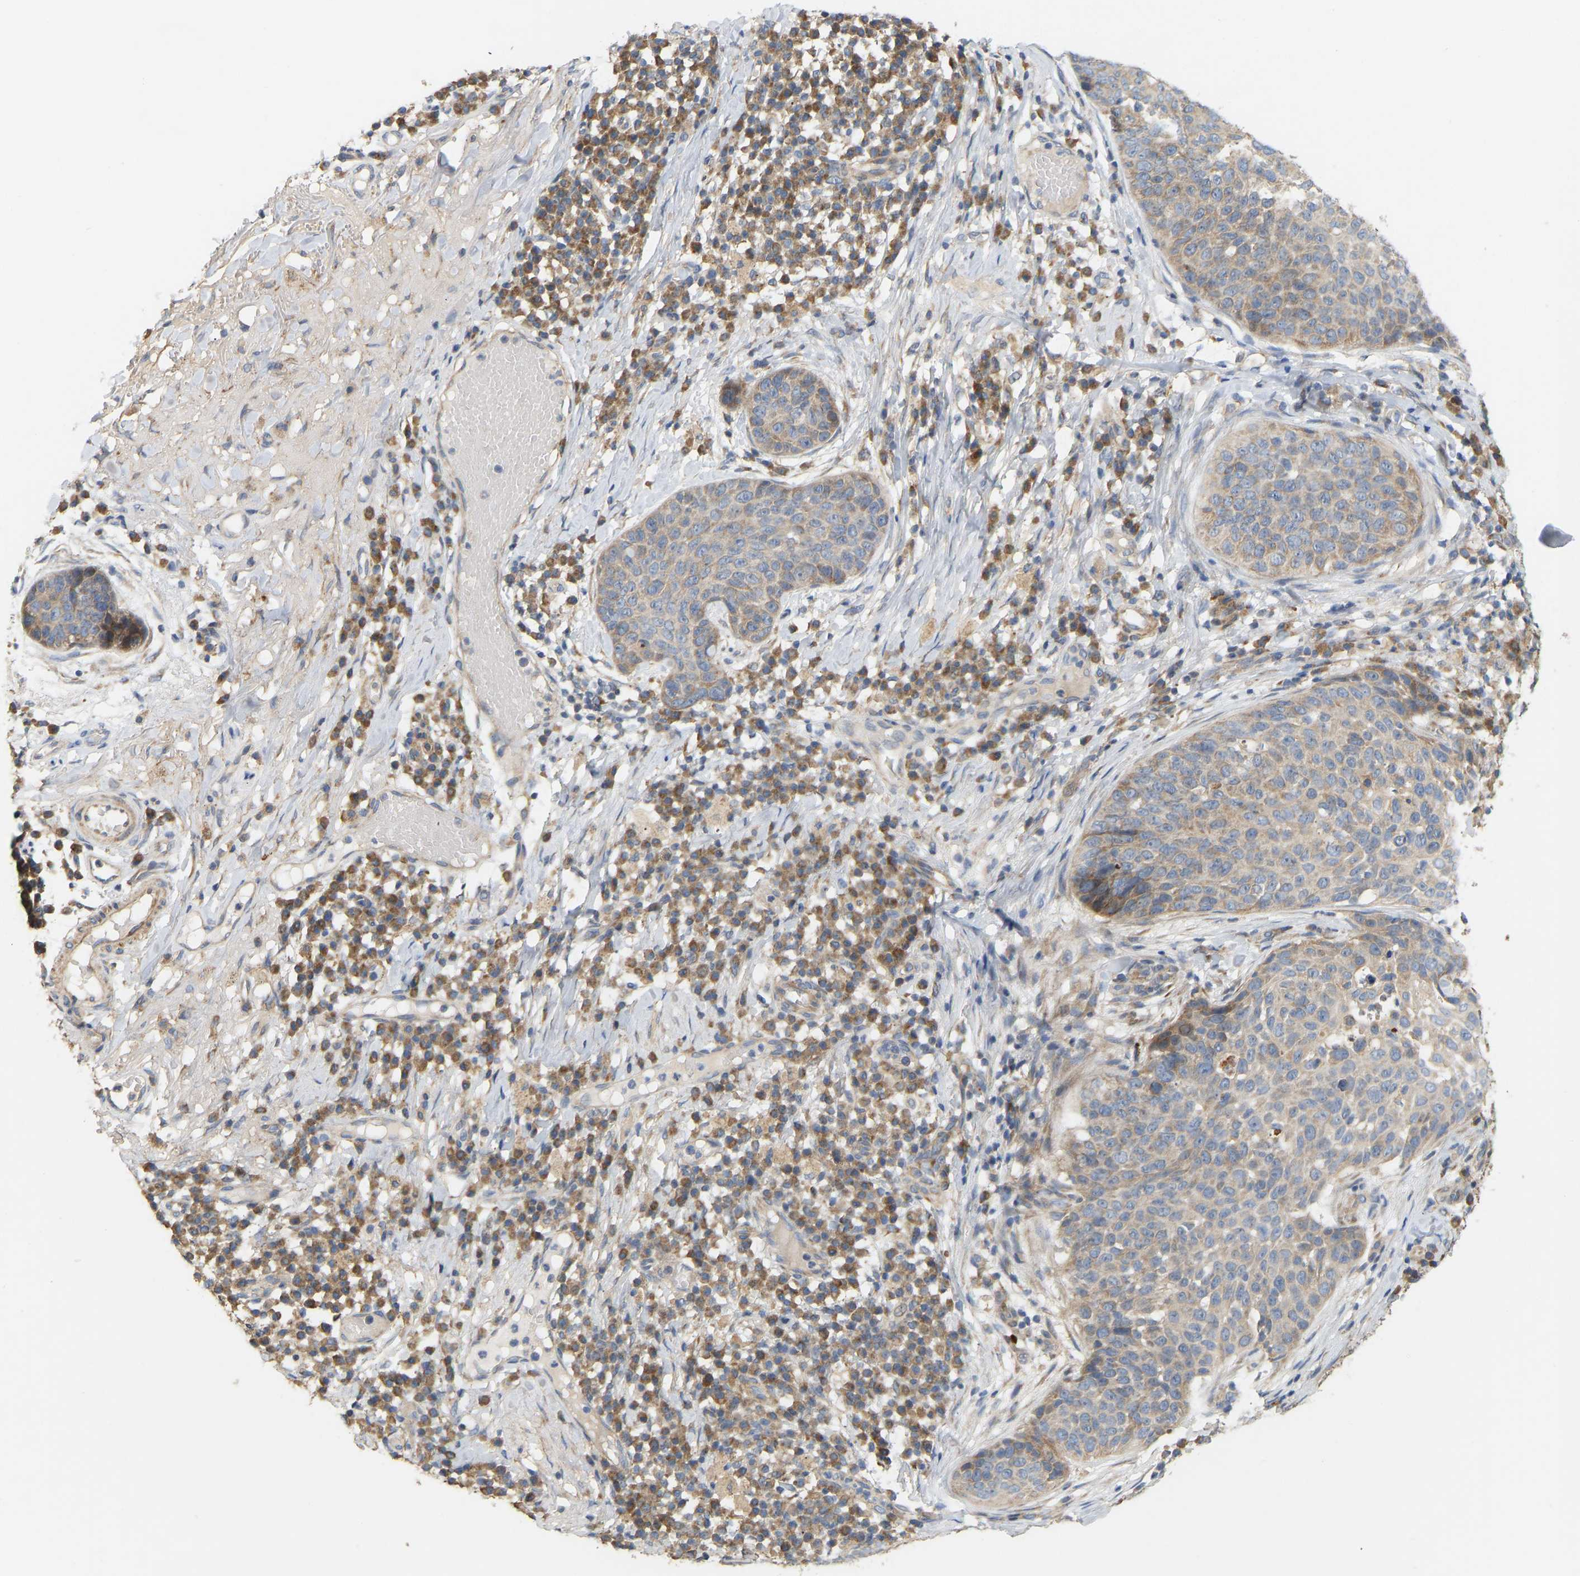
{"staining": {"intensity": "weak", "quantity": "<25%", "location": "cytoplasmic/membranous"}, "tissue": "skin cancer", "cell_type": "Tumor cells", "image_type": "cancer", "snomed": [{"axis": "morphology", "description": "Squamous cell carcinoma in situ, NOS"}, {"axis": "morphology", "description": "Squamous cell carcinoma, NOS"}, {"axis": "topography", "description": "Skin"}], "caption": "Immunohistochemistry (IHC) of squamous cell carcinoma in situ (skin) shows no staining in tumor cells.", "gene": "HACD2", "patient": {"sex": "male", "age": 93}}